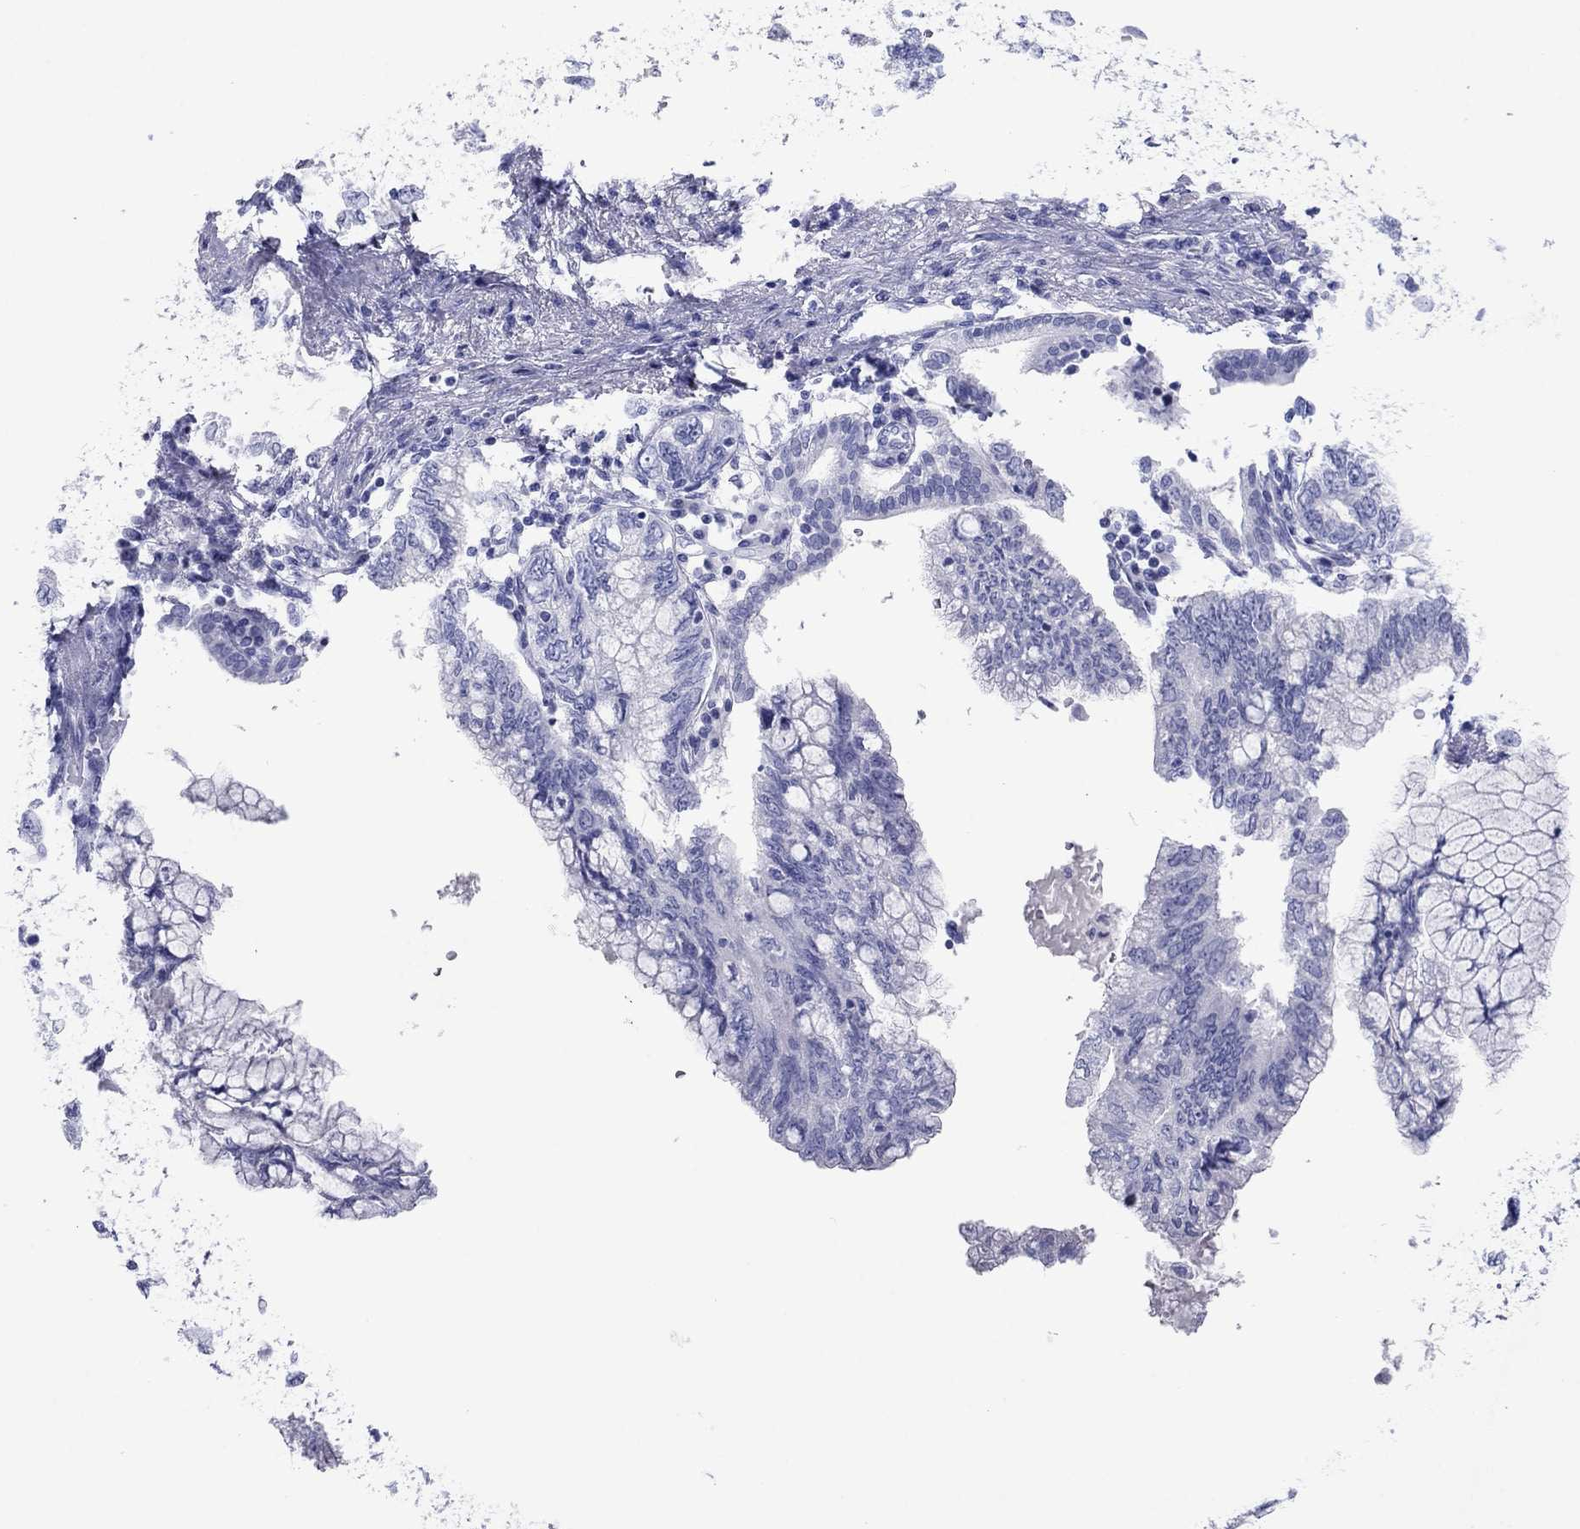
{"staining": {"intensity": "negative", "quantity": "none", "location": "none"}, "tissue": "pancreatic cancer", "cell_type": "Tumor cells", "image_type": "cancer", "snomed": [{"axis": "morphology", "description": "Adenocarcinoma, NOS"}, {"axis": "topography", "description": "Pancreas"}], "caption": "Immunohistochemical staining of human adenocarcinoma (pancreatic) exhibits no significant positivity in tumor cells.", "gene": "ATP4A", "patient": {"sex": "female", "age": 73}}